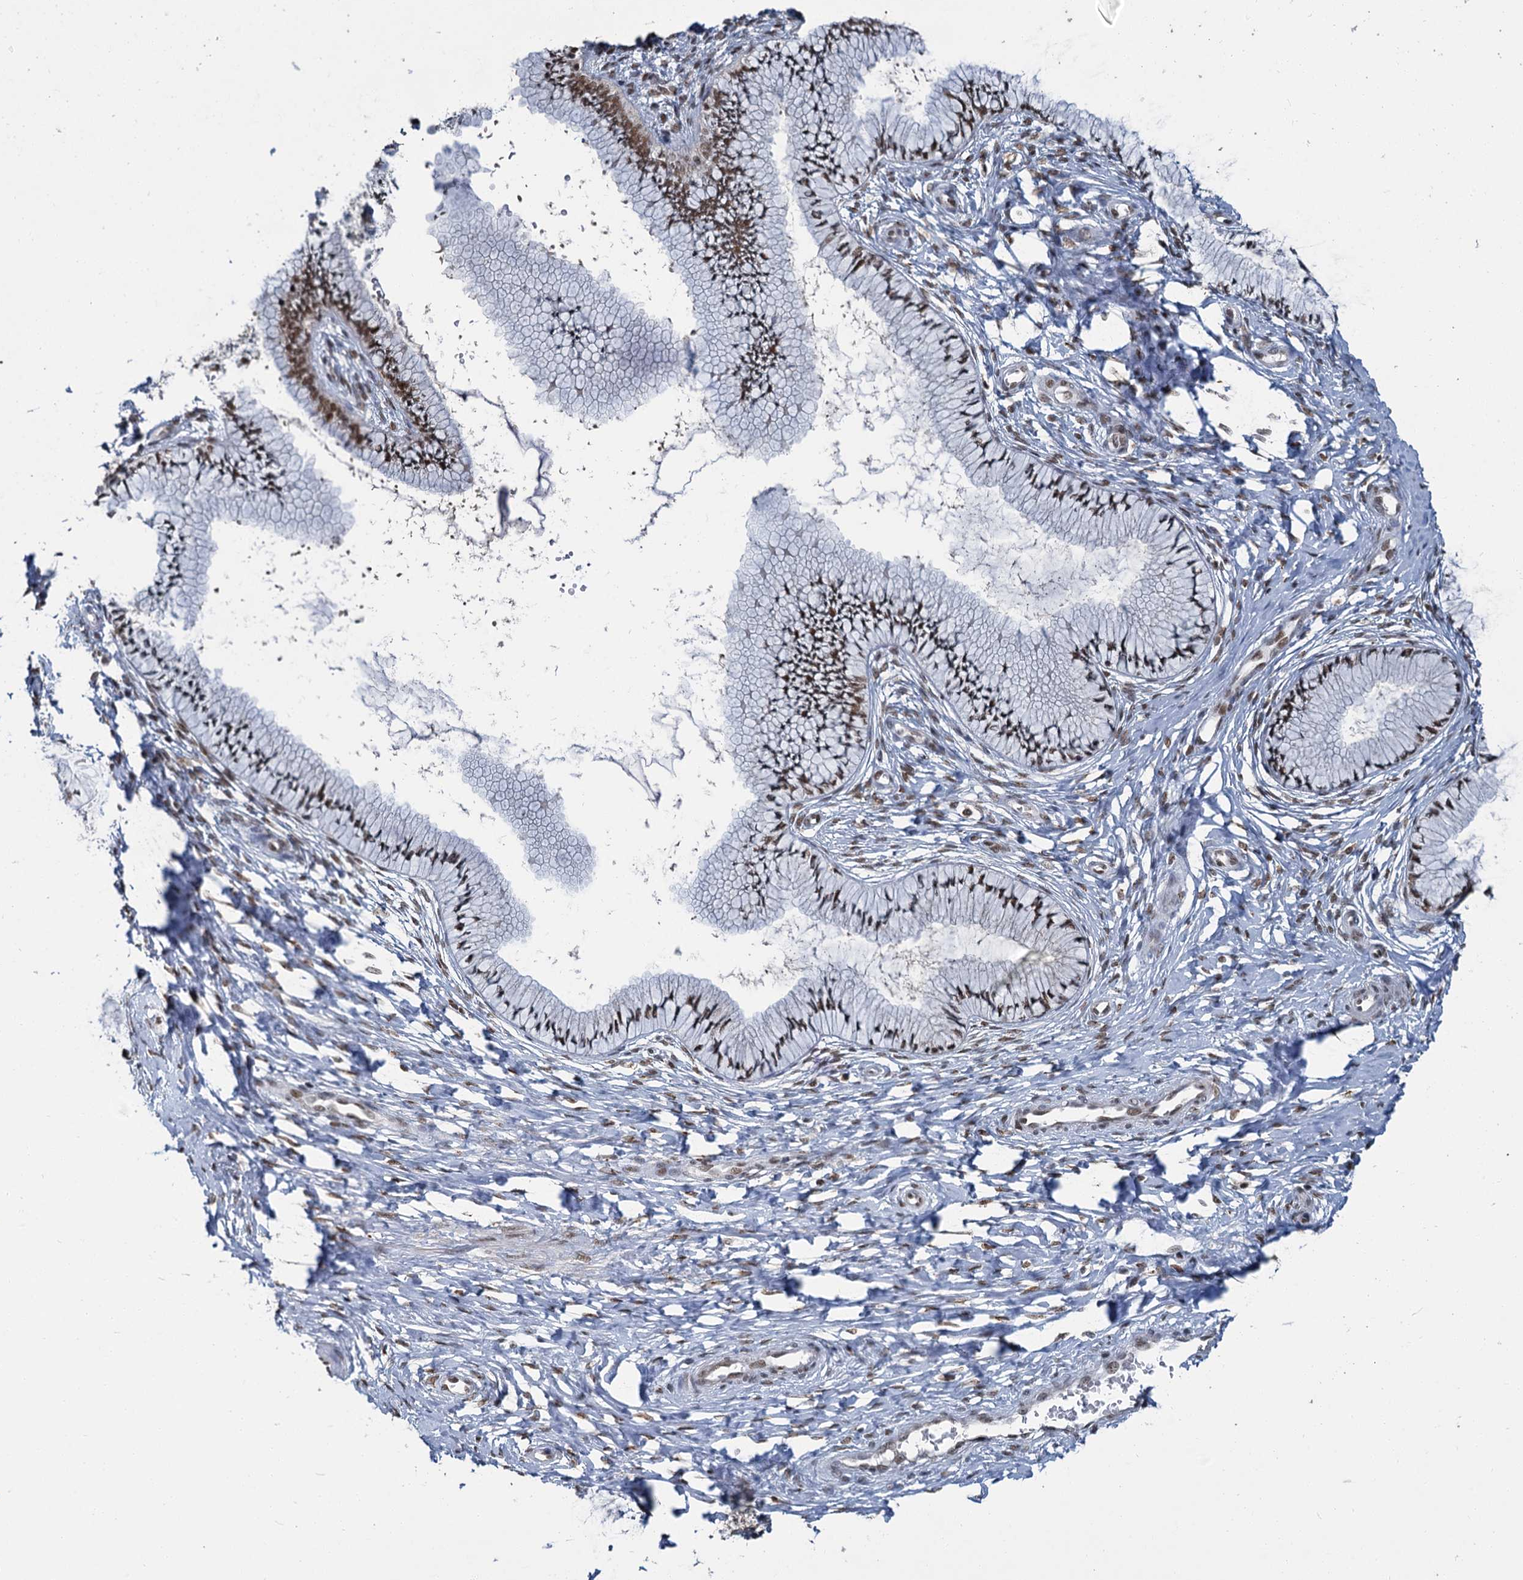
{"staining": {"intensity": "moderate", "quantity": ">75%", "location": "nuclear"}, "tissue": "cervix", "cell_type": "Glandular cells", "image_type": "normal", "snomed": [{"axis": "morphology", "description": "Normal tissue, NOS"}, {"axis": "topography", "description": "Cervix"}], "caption": "A brown stain shows moderate nuclear positivity of a protein in glandular cells of benign human cervix. The staining is performed using DAB brown chromogen to label protein expression. The nuclei are counter-stained blue using hematoxylin.", "gene": "PPHLN1", "patient": {"sex": "female", "age": 36}}